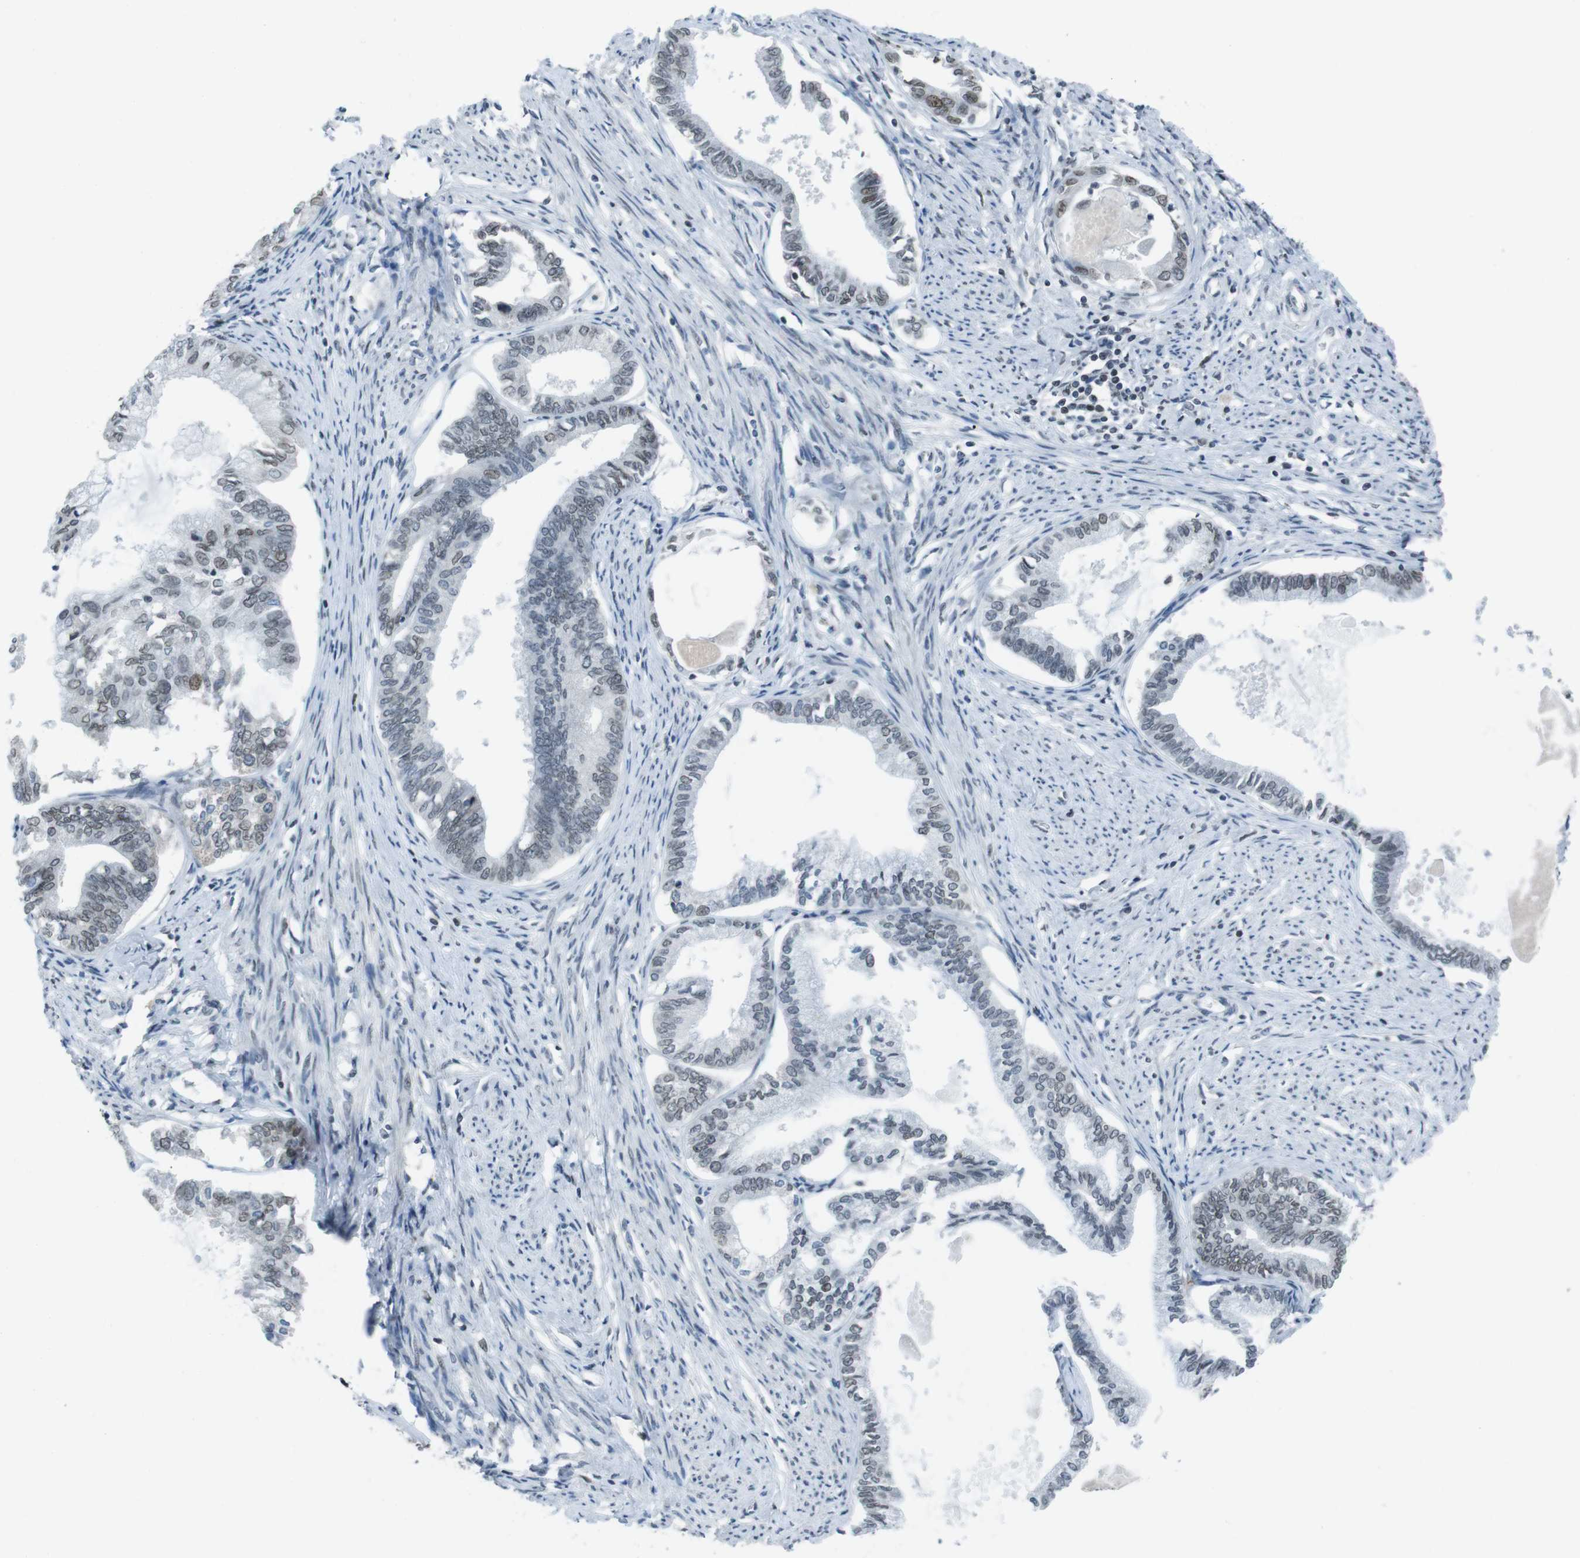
{"staining": {"intensity": "weak", "quantity": "25%-75%", "location": "cytoplasmic/membranous,nuclear"}, "tissue": "endometrial cancer", "cell_type": "Tumor cells", "image_type": "cancer", "snomed": [{"axis": "morphology", "description": "Adenocarcinoma, NOS"}, {"axis": "topography", "description": "Endometrium"}], "caption": "A high-resolution micrograph shows IHC staining of endometrial adenocarcinoma, which demonstrates weak cytoplasmic/membranous and nuclear expression in about 25%-75% of tumor cells.", "gene": "MAD1L1", "patient": {"sex": "female", "age": 86}}